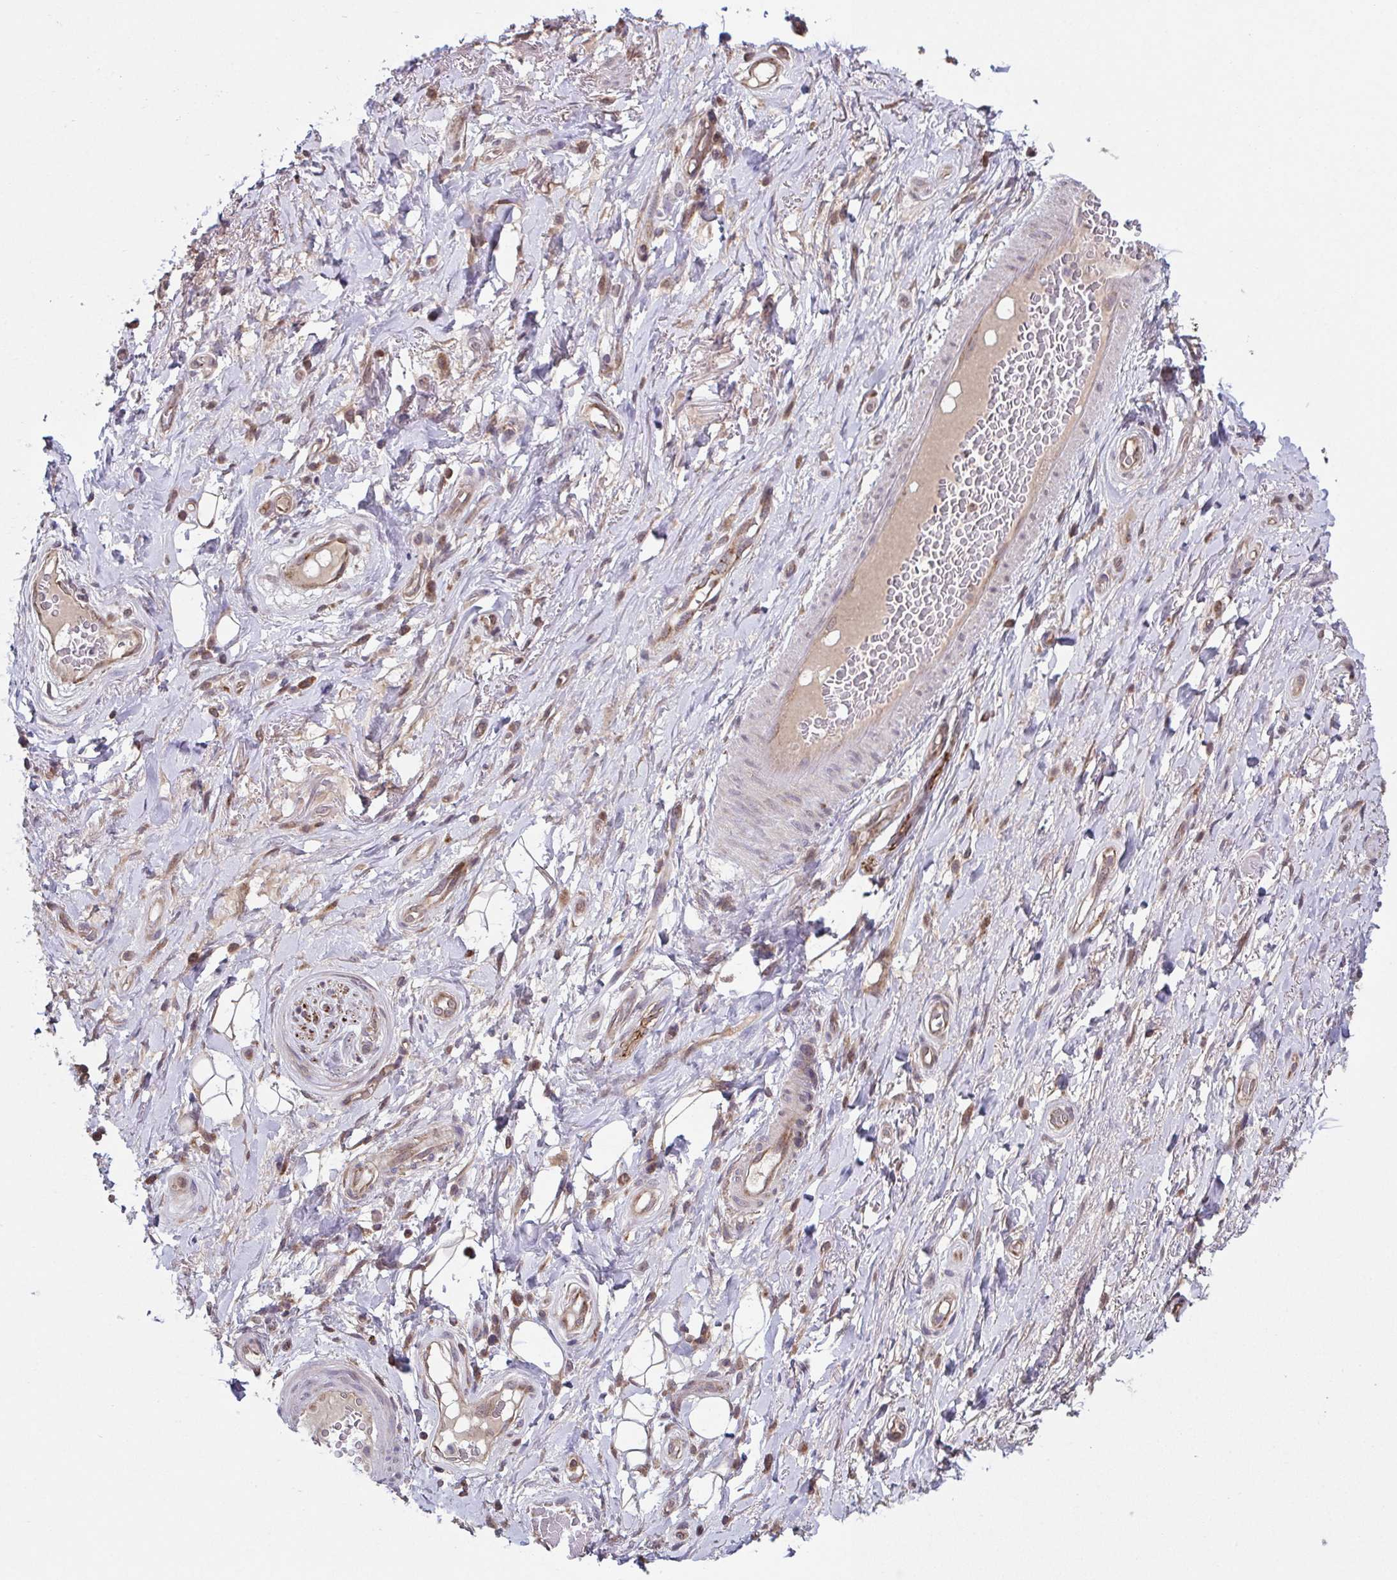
{"staining": {"intensity": "weak", "quantity": "25%-75%", "location": "cytoplasmic/membranous"}, "tissue": "adipose tissue", "cell_type": "Adipocytes", "image_type": "normal", "snomed": [{"axis": "morphology", "description": "Normal tissue, NOS"}, {"axis": "topography", "description": "Anal"}, {"axis": "topography", "description": "Peripheral nerve tissue"}], "caption": "Immunohistochemistry (IHC) image of normal adipose tissue: adipose tissue stained using immunohistochemistry (IHC) displays low levels of weak protein expression localized specifically in the cytoplasmic/membranous of adipocytes, appearing as a cytoplasmic/membranous brown color.", "gene": "TTC19", "patient": {"sex": "male", "age": 53}}